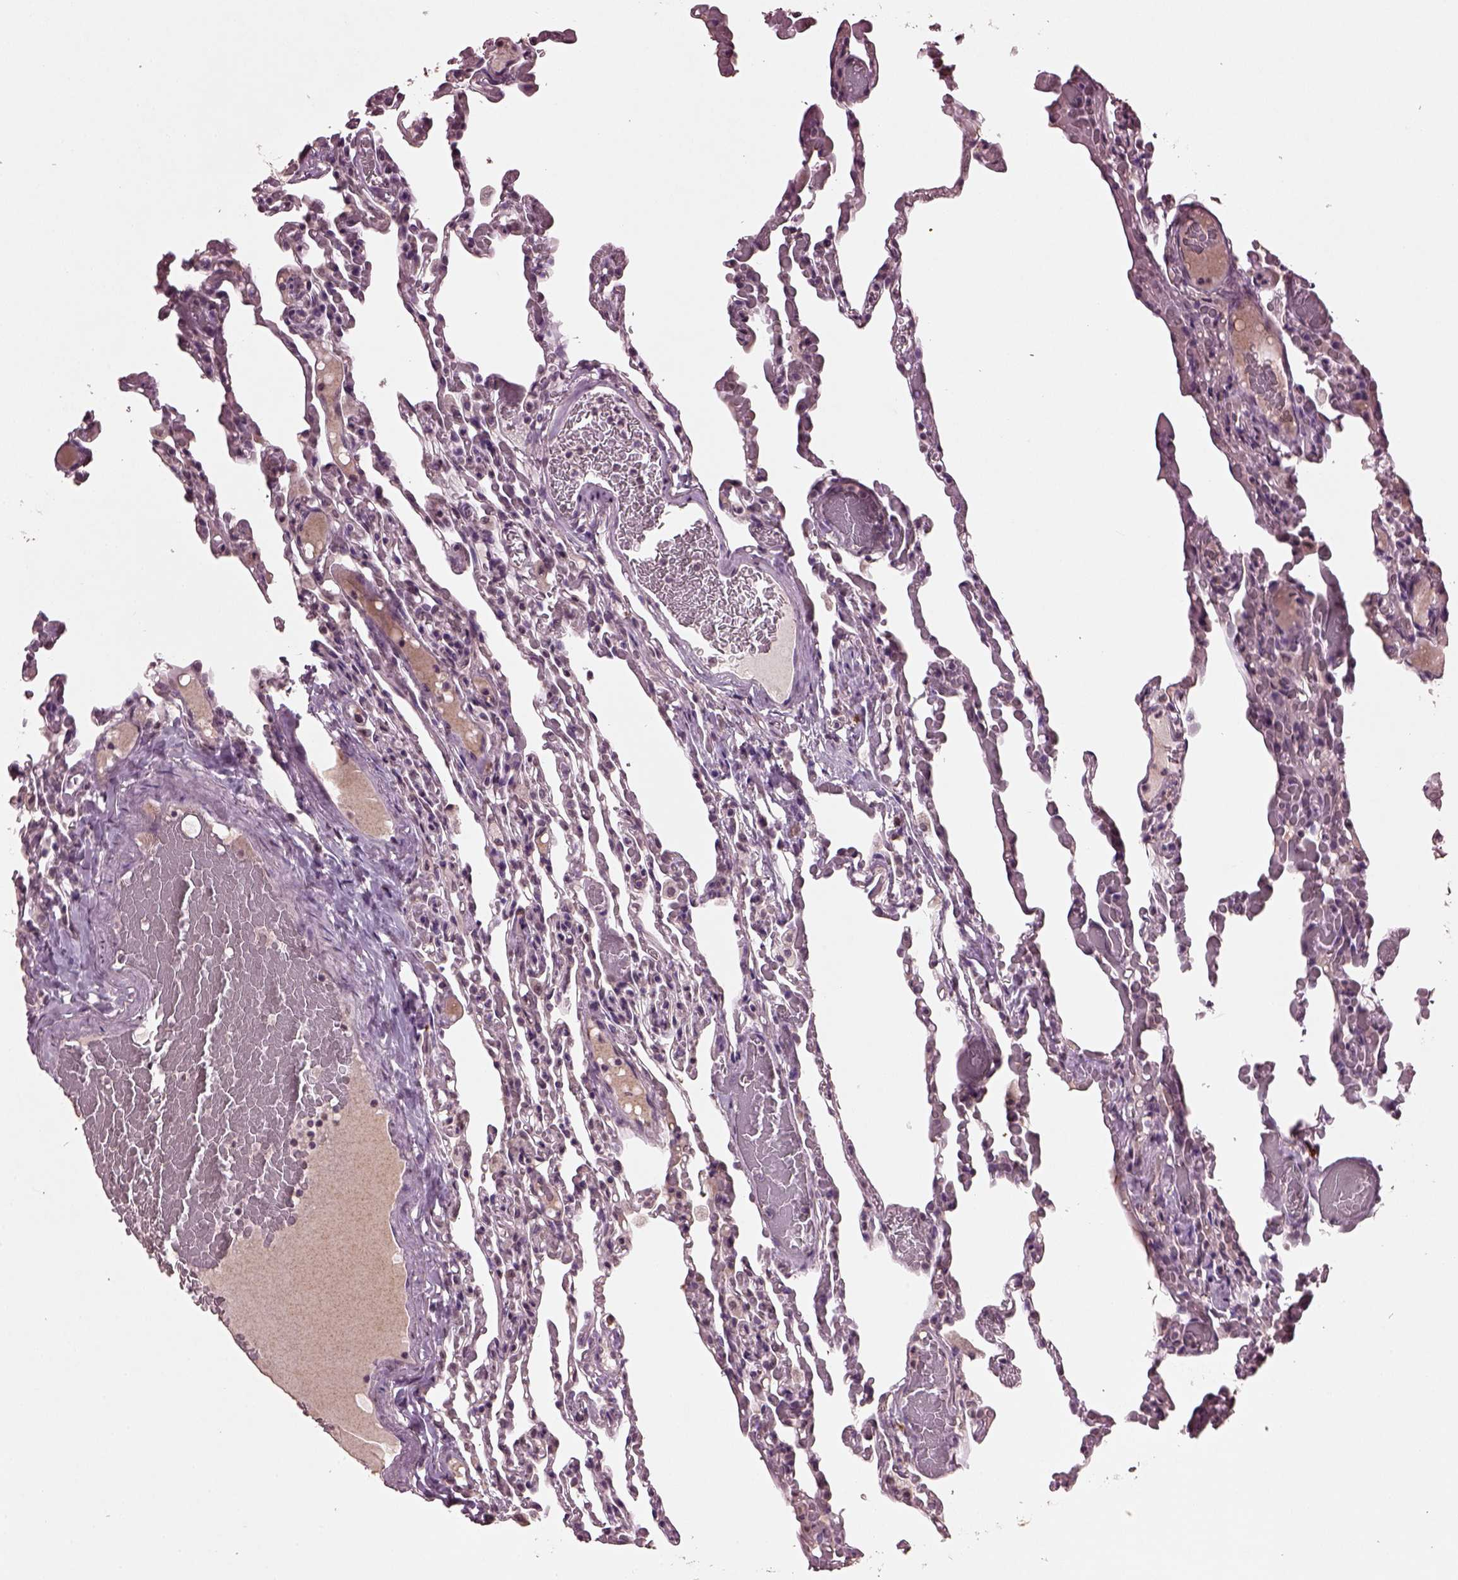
{"staining": {"intensity": "negative", "quantity": "none", "location": "none"}, "tissue": "lung", "cell_type": "Alveolar cells", "image_type": "normal", "snomed": [{"axis": "morphology", "description": "Normal tissue, NOS"}, {"axis": "topography", "description": "Lung"}], "caption": "An immunohistochemistry micrograph of benign lung is shown. There is no staining in alveolar cells of lung.", "gene": "IL18RAP", "patient": {"sex": "female", "age": 43}}